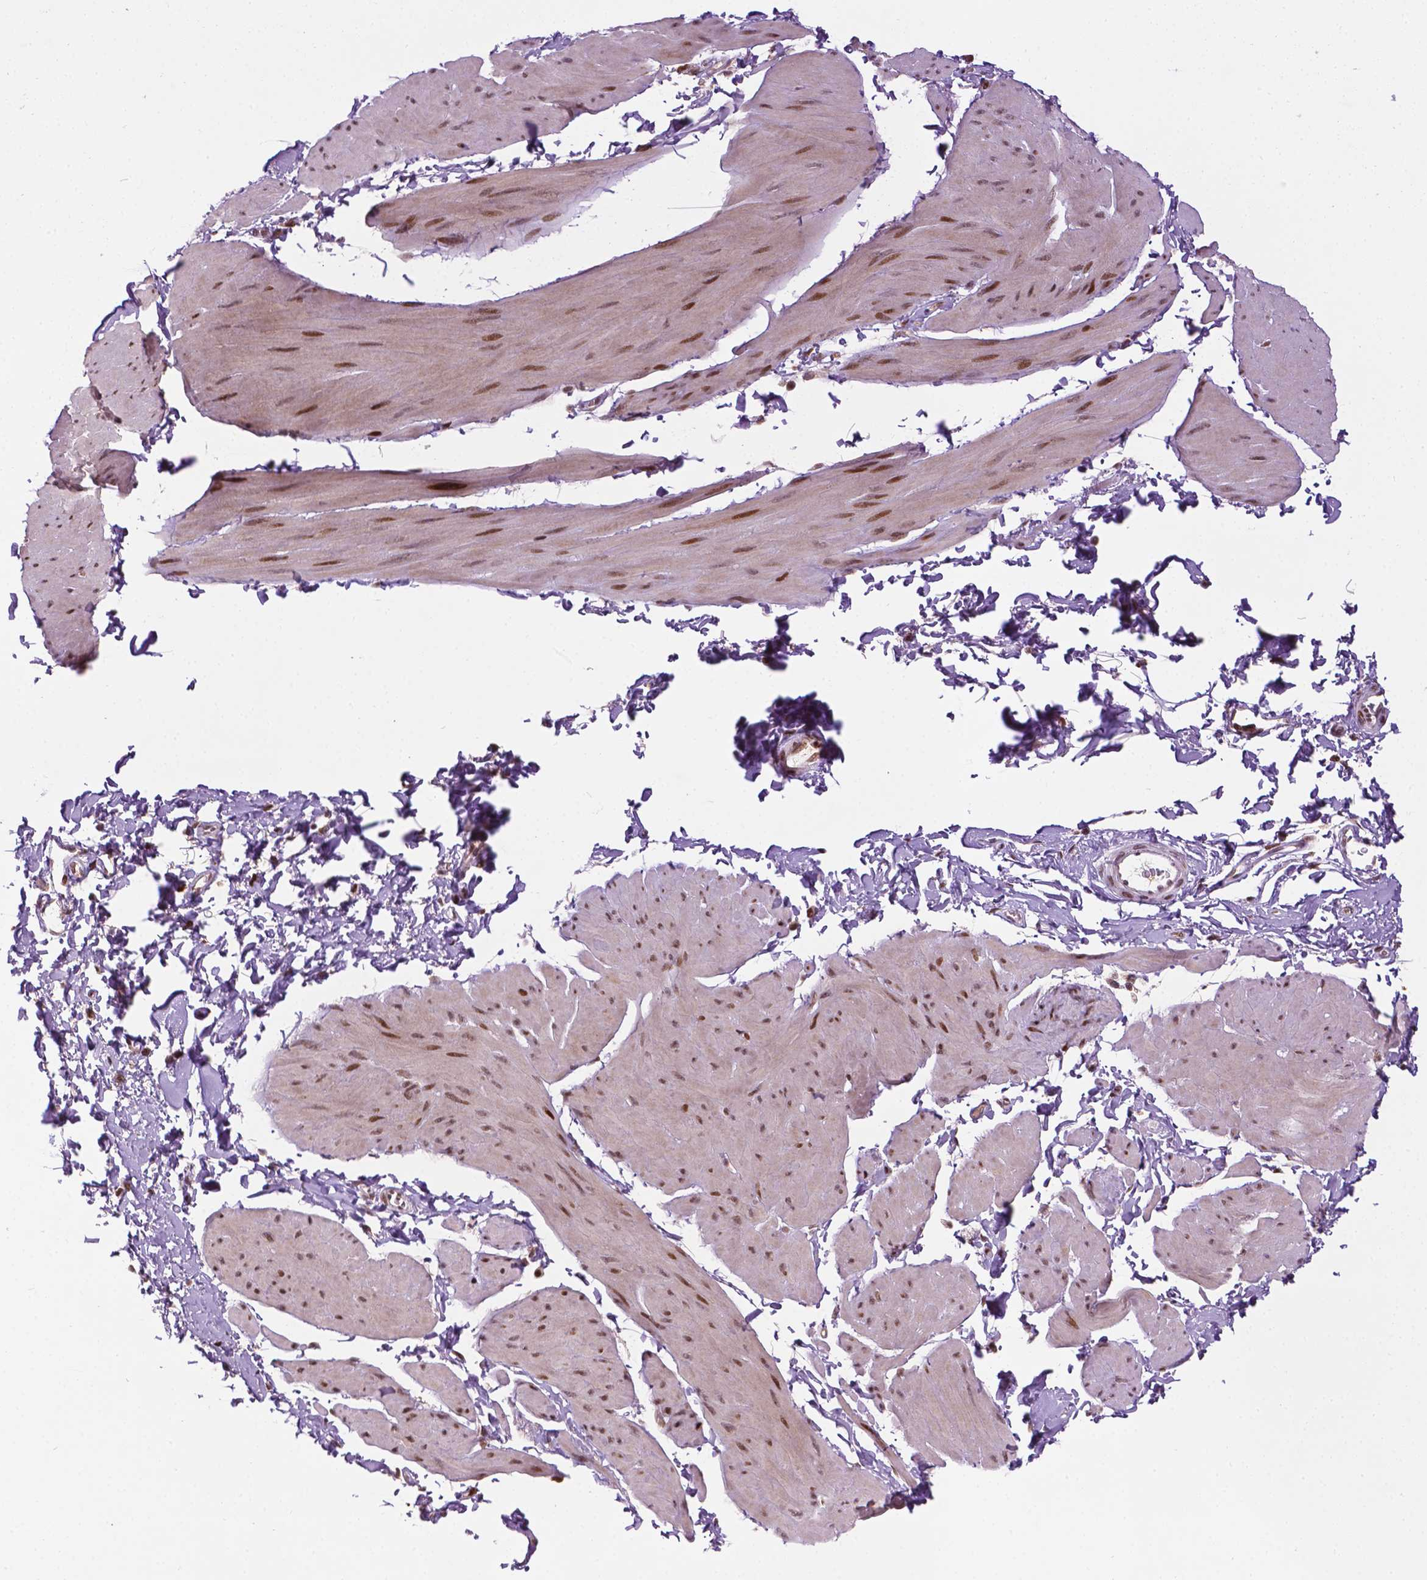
{"staining": {"intensity": "moderate", "quantity": "25%-75%", "location": "nuclear"}, "tissue": "smooth muscle", "cell_type": "Smooth muscle cells", "image_type": "normal", "snomed": [{"axis": "morphology", "description": "Normal tissue, NOS"}, {"axis": "topography", "description": "Adipose tissue"}, {"axis": "topography", "description": "Smooth muscle"}, {"axis": "topography", "description": "Peripheral nerve tissue"}], "caption": "Protein staining displays moderate nuclear expression in approximately 25%-75% of smooth muscle cells in normal smooth muscle.", "gene": "ZNF41", "patient": {"sex": "male", "age": 83}}